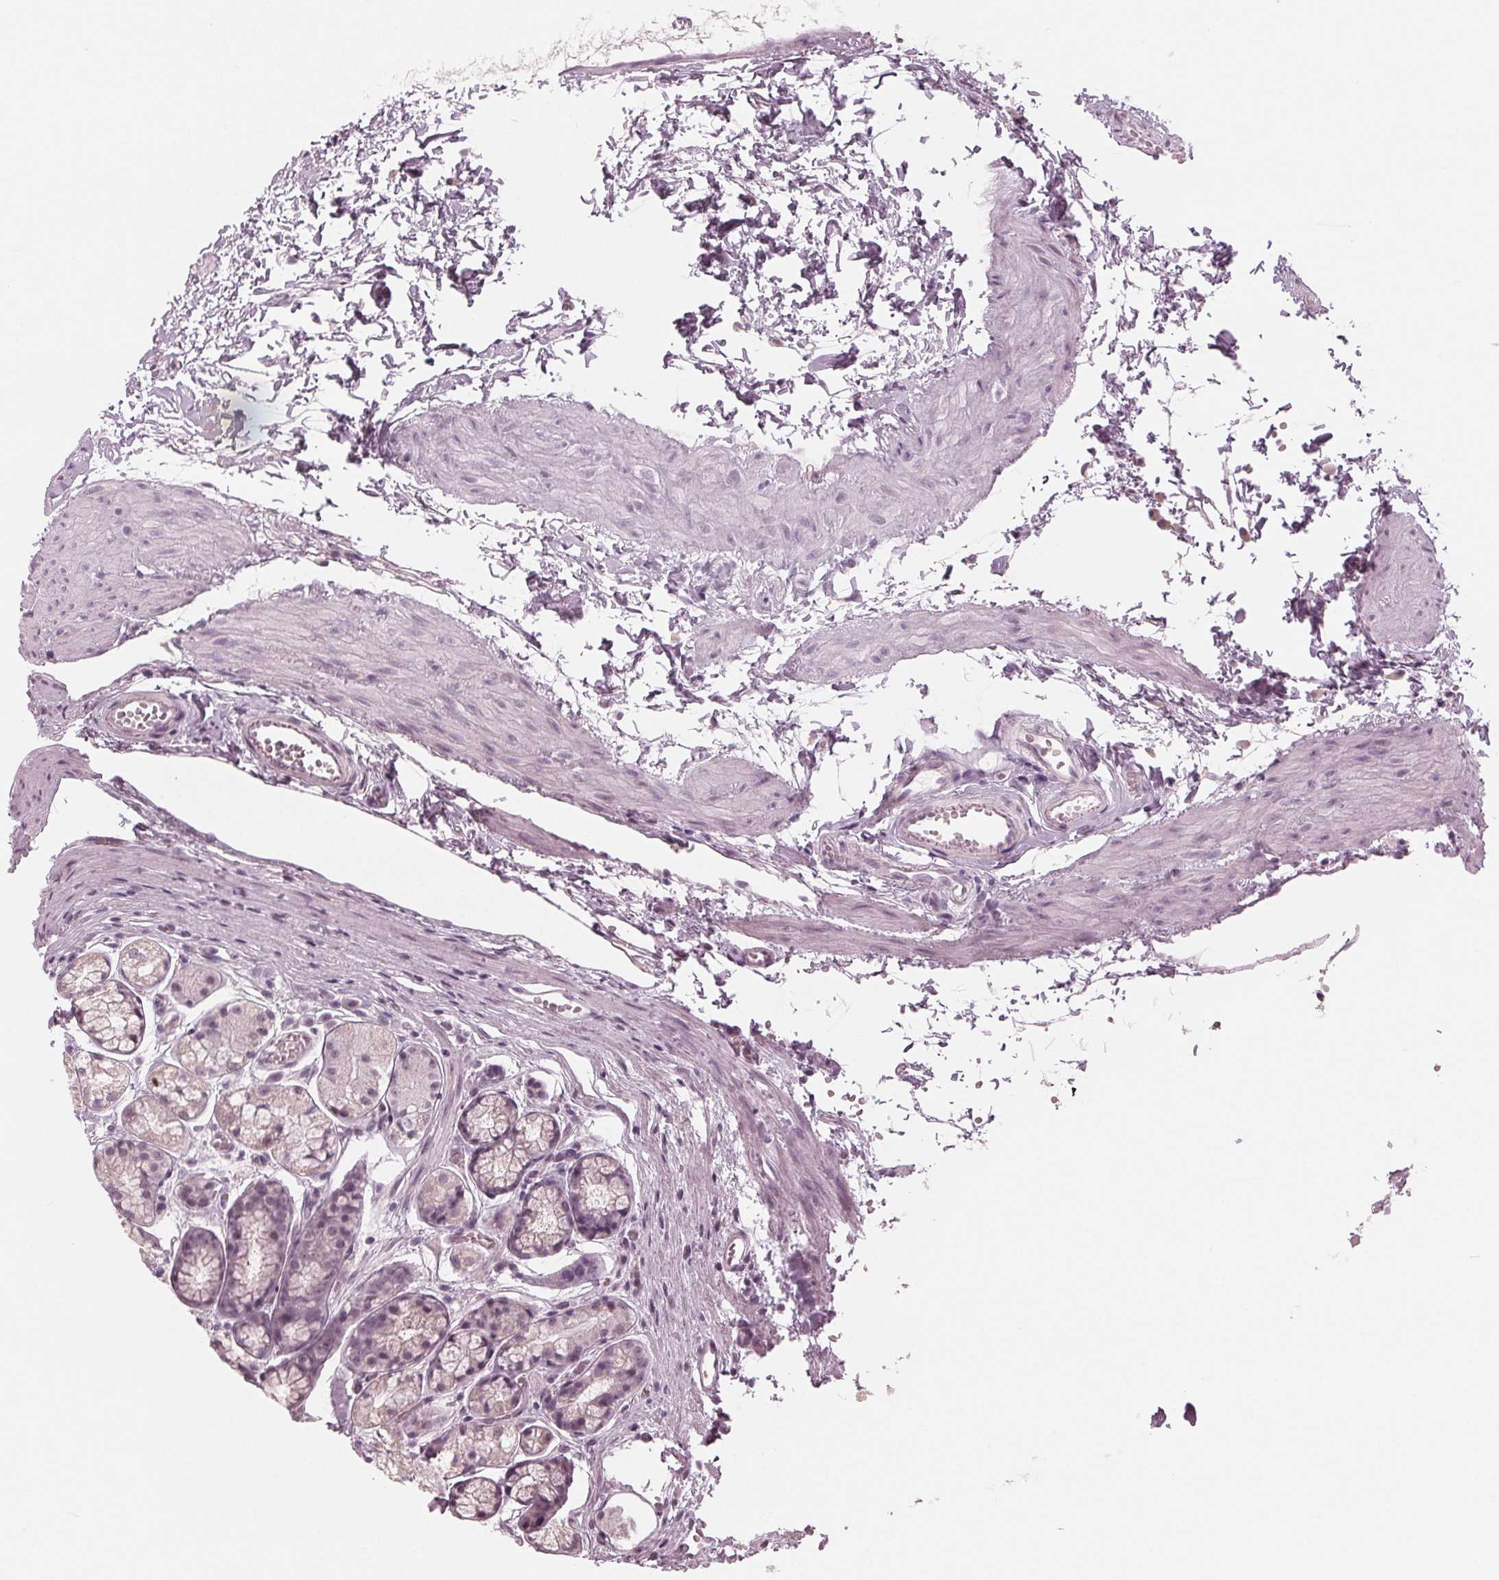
{"staining": {"intensity": "negative", "quantity": "none", "location": "none"}, "tissue": "stomach", "cell_type": "Glandular cells", "image_type": "normal", "snomed": [{"axis": "morphology", "description": "Normal tissue, NOS"}, {"axis": "topography", "description": "Smooth muscle"}, {"axis": "topography", "description": "Stomach"}], "caption": "Protein analysis of normal stomach reveals no significant expression in glandular cells.", "gene": "ADPRHL1", "patient": {"sex": "male", "age": 70}}